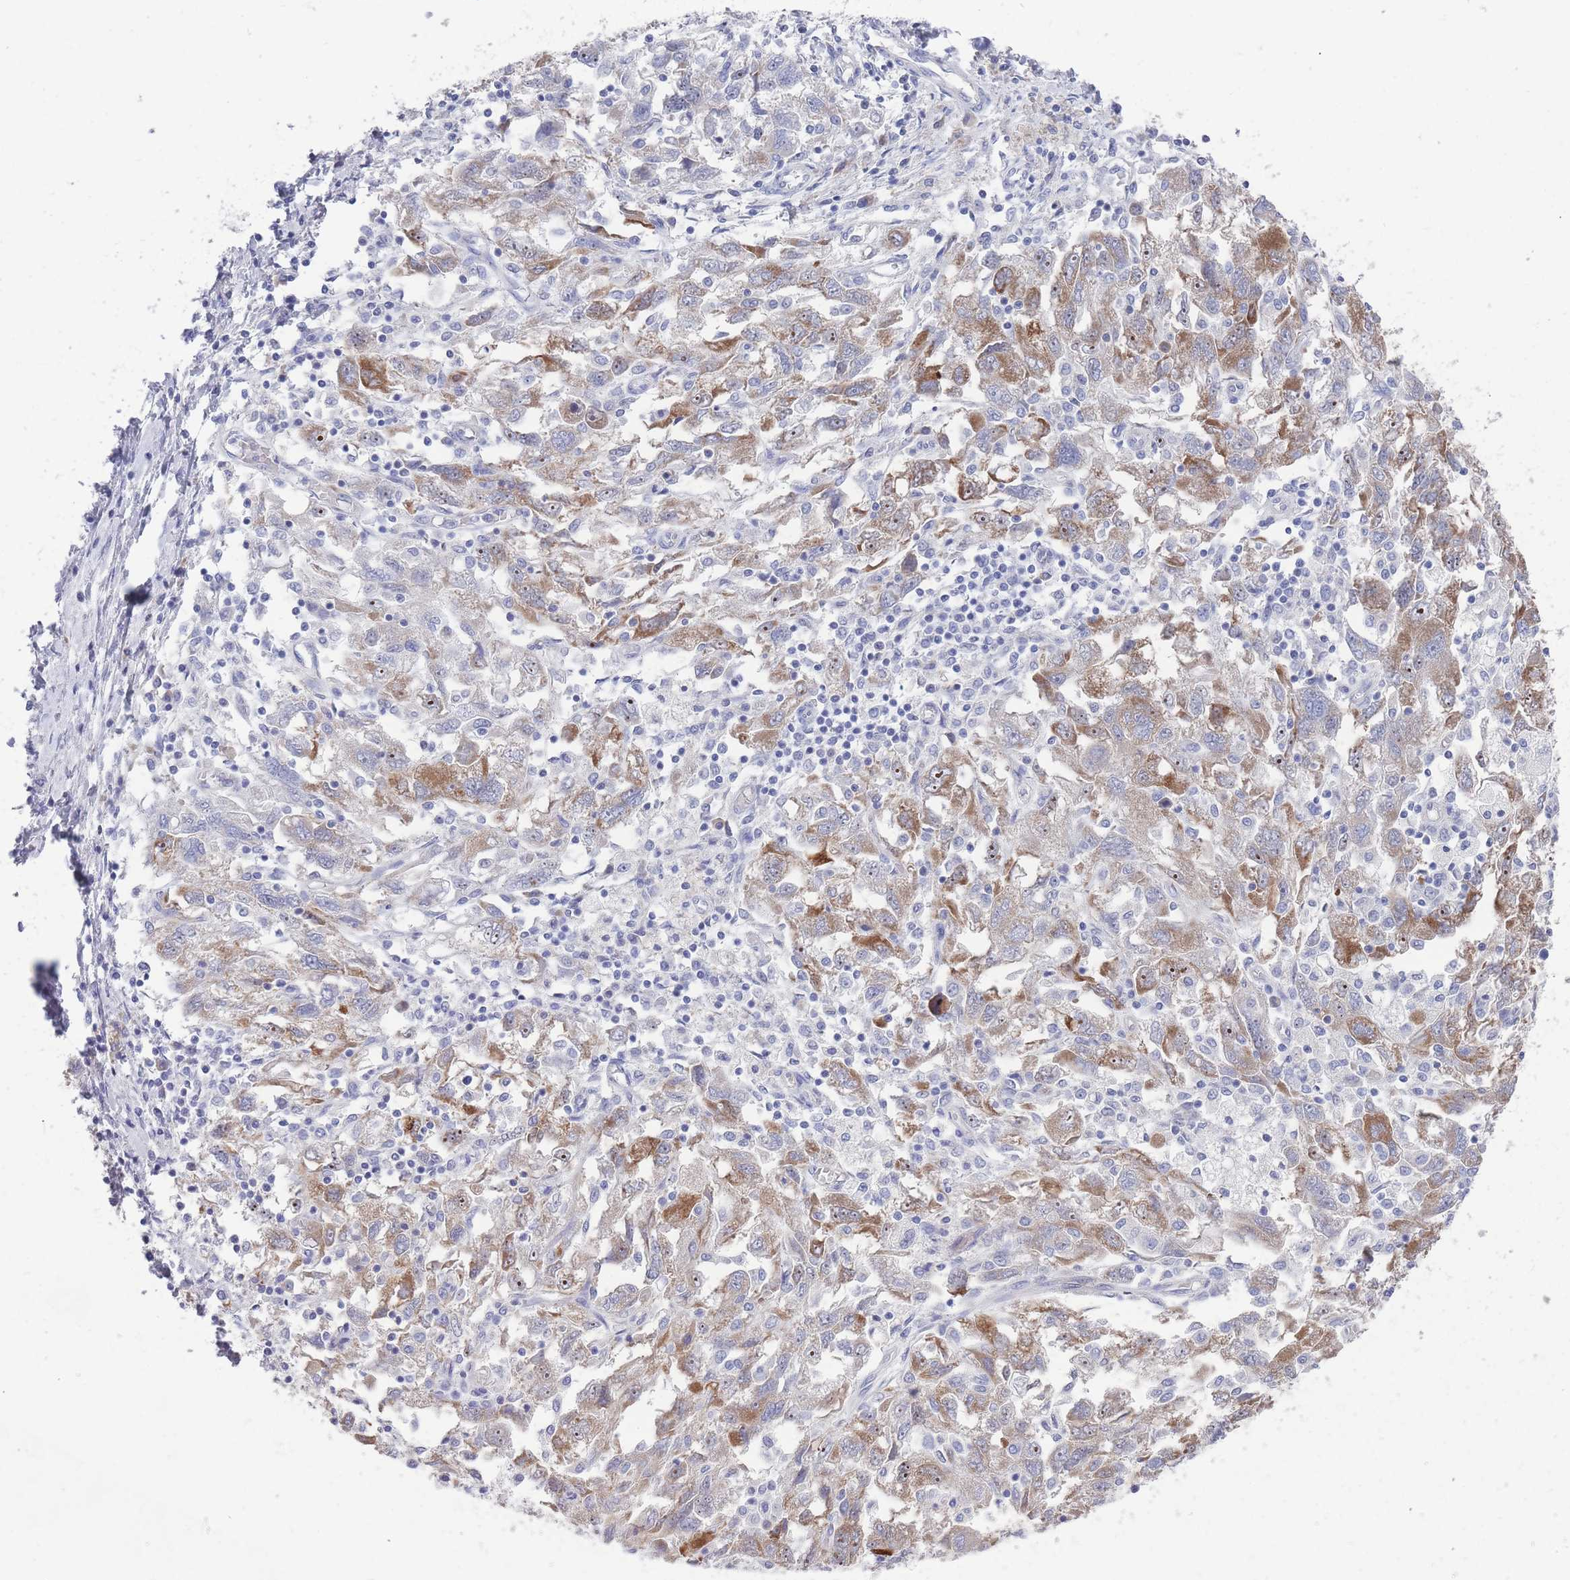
{"staining": {"intensity": "moderate", "quantity": "25%-75%", "location": "cytoplasmic/membranous"}, "tissue": "ovarian cancer", "cell_type": "Tumor cells", "image_type": "cancer", "snomed": [{"axis": "morphology", "description": "Carcinoma, NOS"}, {"axis": "morphology", "description": "Cystadenocarcinoma, serous, NOS"}, {"axis": "topography", "description": "Ovary"}], "caption": "Carcinoma (ovarian) stained for a protein displays moderate cytoplasmic/membranous positivity in tumor cells.", "gene": "ST8SIA5", "patient": {"sex": "female", "age": 69}}